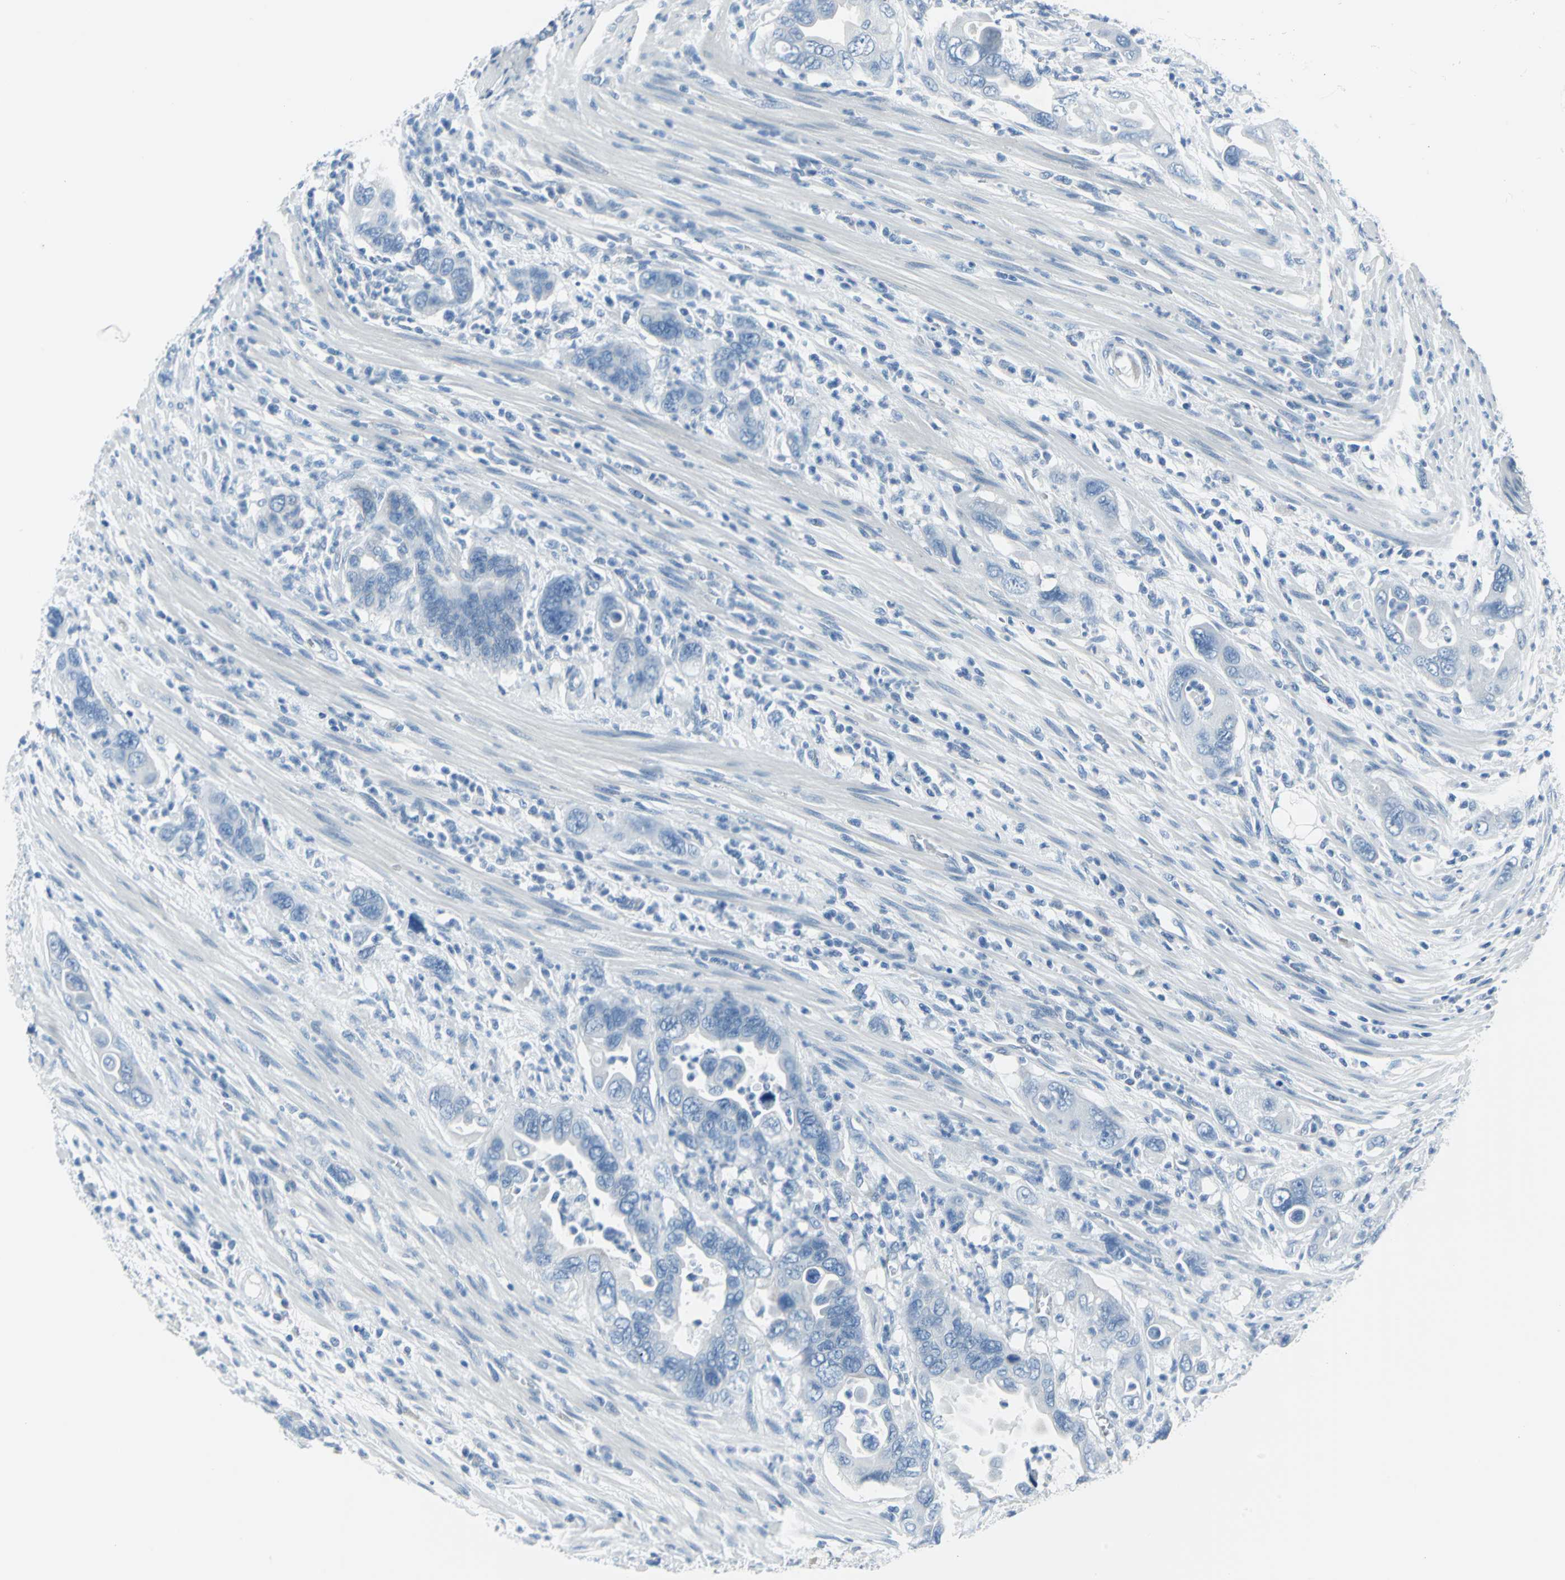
{"staining": {"intensity": "negative", "quantity": "none", "location": "none"}, "tissue": "pancreatic cancer", "cell_type": "Tumor cells", "image_type": "cancer", "snomed": [{"axis": "morphology", "description": "Adenocarcinoma, NOS"}, {"axis": "topography", "description": "Pancreas"}], "caption": "Pancreatic adenocarcinoma was stained to show a protein in brown. There is no significant expression in tumor cells.", "gene": "CYB5A", "patient": {"sex": "female", "age": 71}}